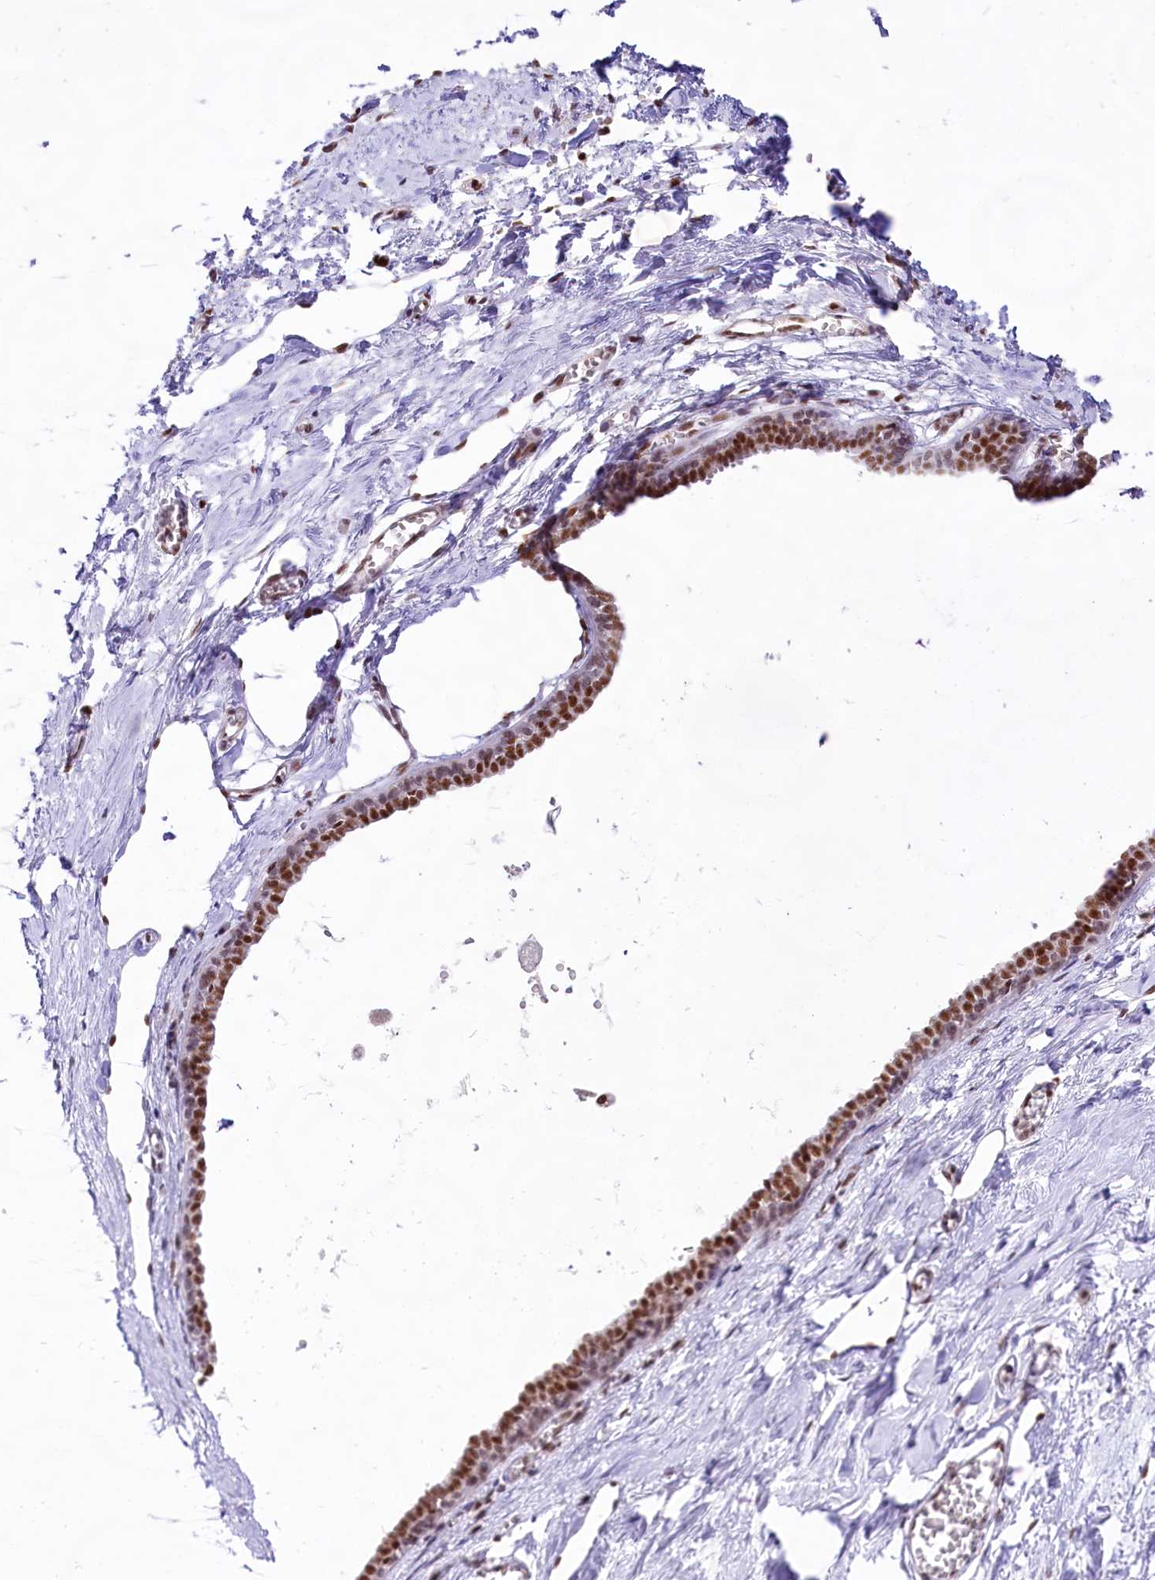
{"staining": {"intensity": "moderate", "quantity": ">75%", "location": "nuclear"}, "tissue": "breast", "cell_type": "Adipocytes", "image_type": "normal", "snomed": [{"axis": "morphology", "description": "Normal tissue, NOS"}, {"axis": "topography", "description": "Breast"}], "caption": "Protein analysis of benign breast shows moderate nuclear positivity in about >75% of adipocytes.", "gene": "HIRA", "patient": {"sex": "female", "age": 27}}